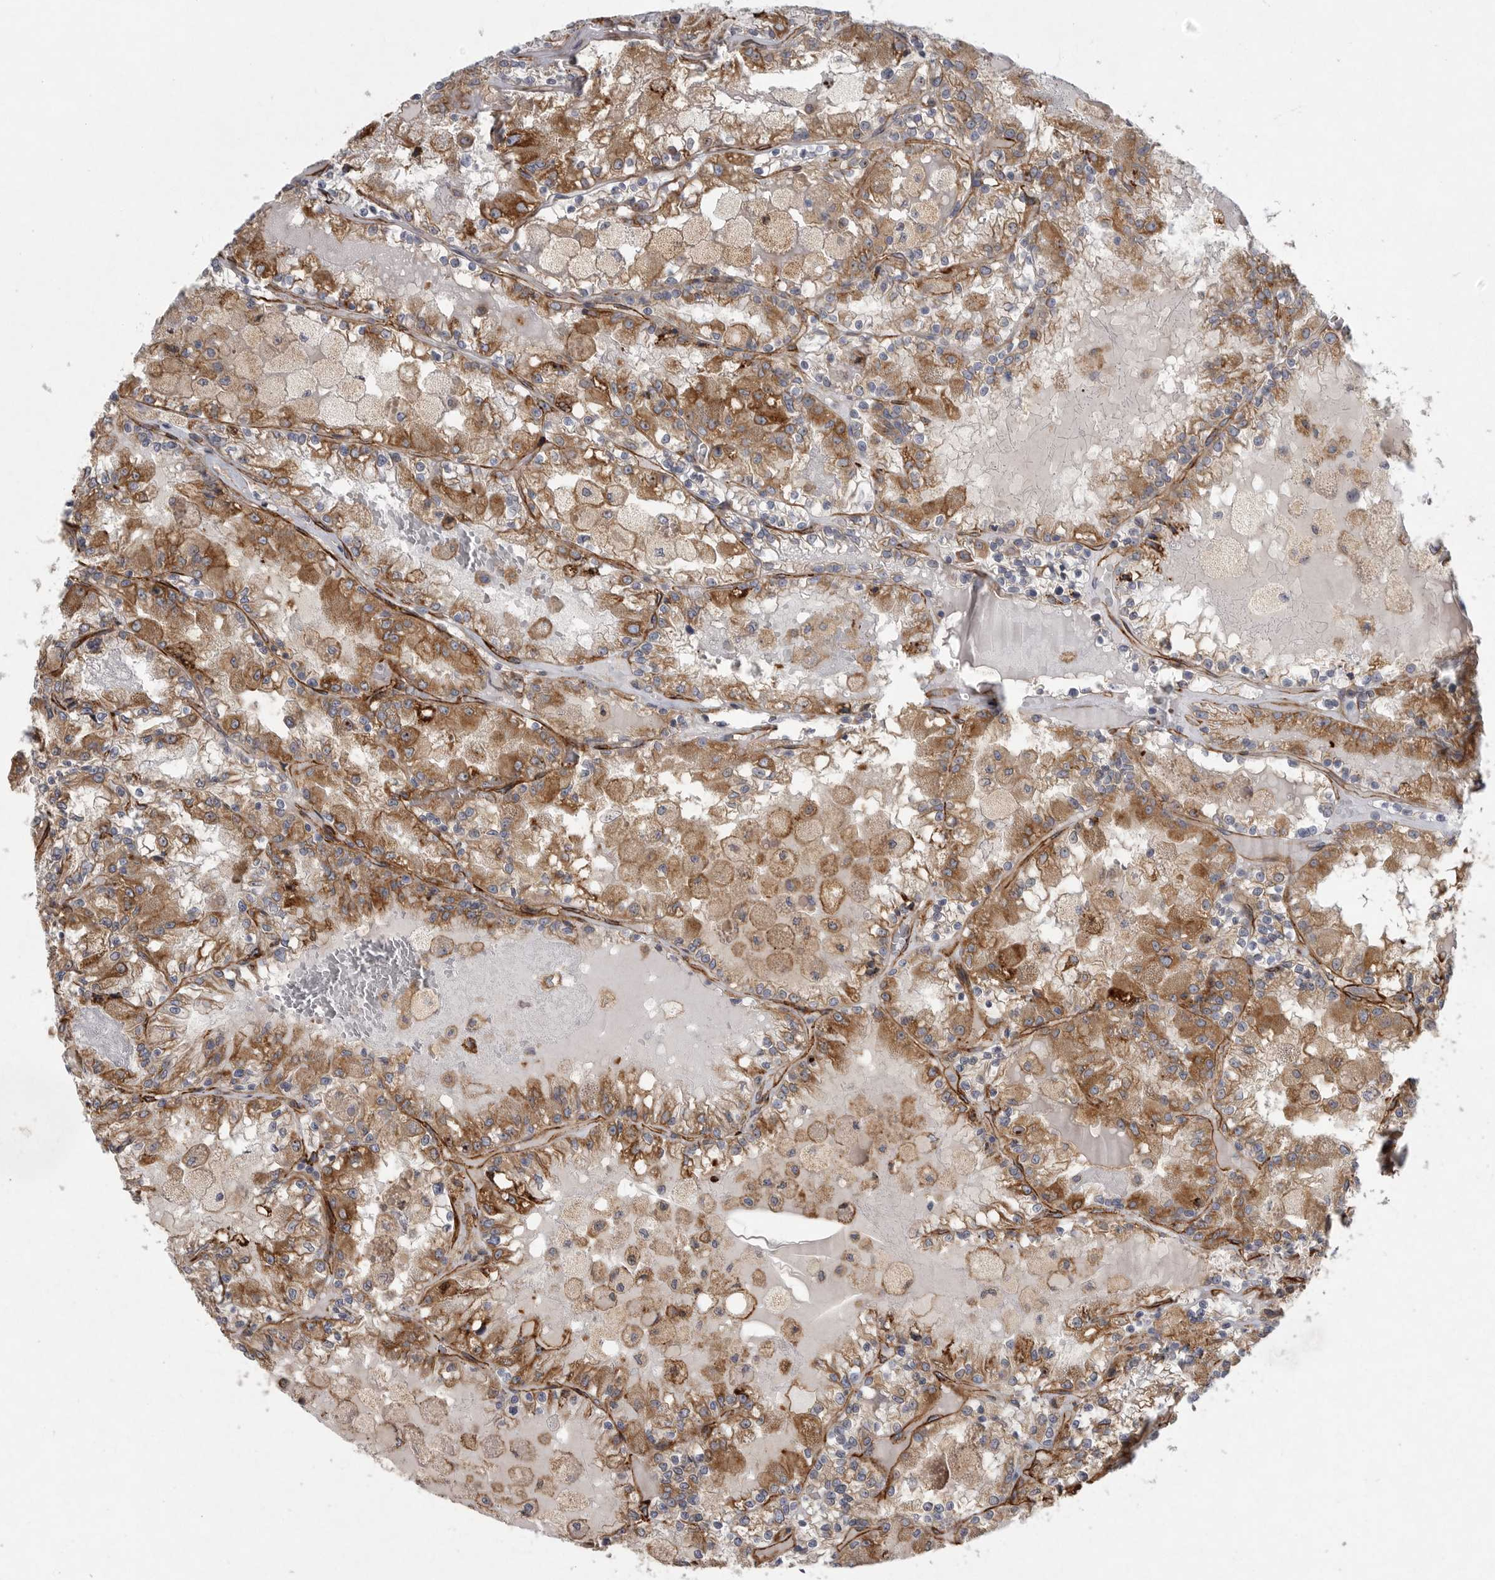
{"staining": {"intensity": "moderate", "quantity": ">75%", "location": "cytoplasmic/membranous"}, "tissue": "renal cancer", "cell_type": "Tumor cells", "image_type": "cancer", "snomed": [{"axis": "morphology", "description": "Adenocarcinoma, NOS"}, {"axis": "topography", "description": "Kidney"}], "caption": "Adenocarcinoma (renal) stained with a brown dye demonstrates moderate cytoplasmic/membranous positive positivity in about >75% of tumor cells.", "gene": "MINPP1", "patient": {"sex": "female", "age": 56}}